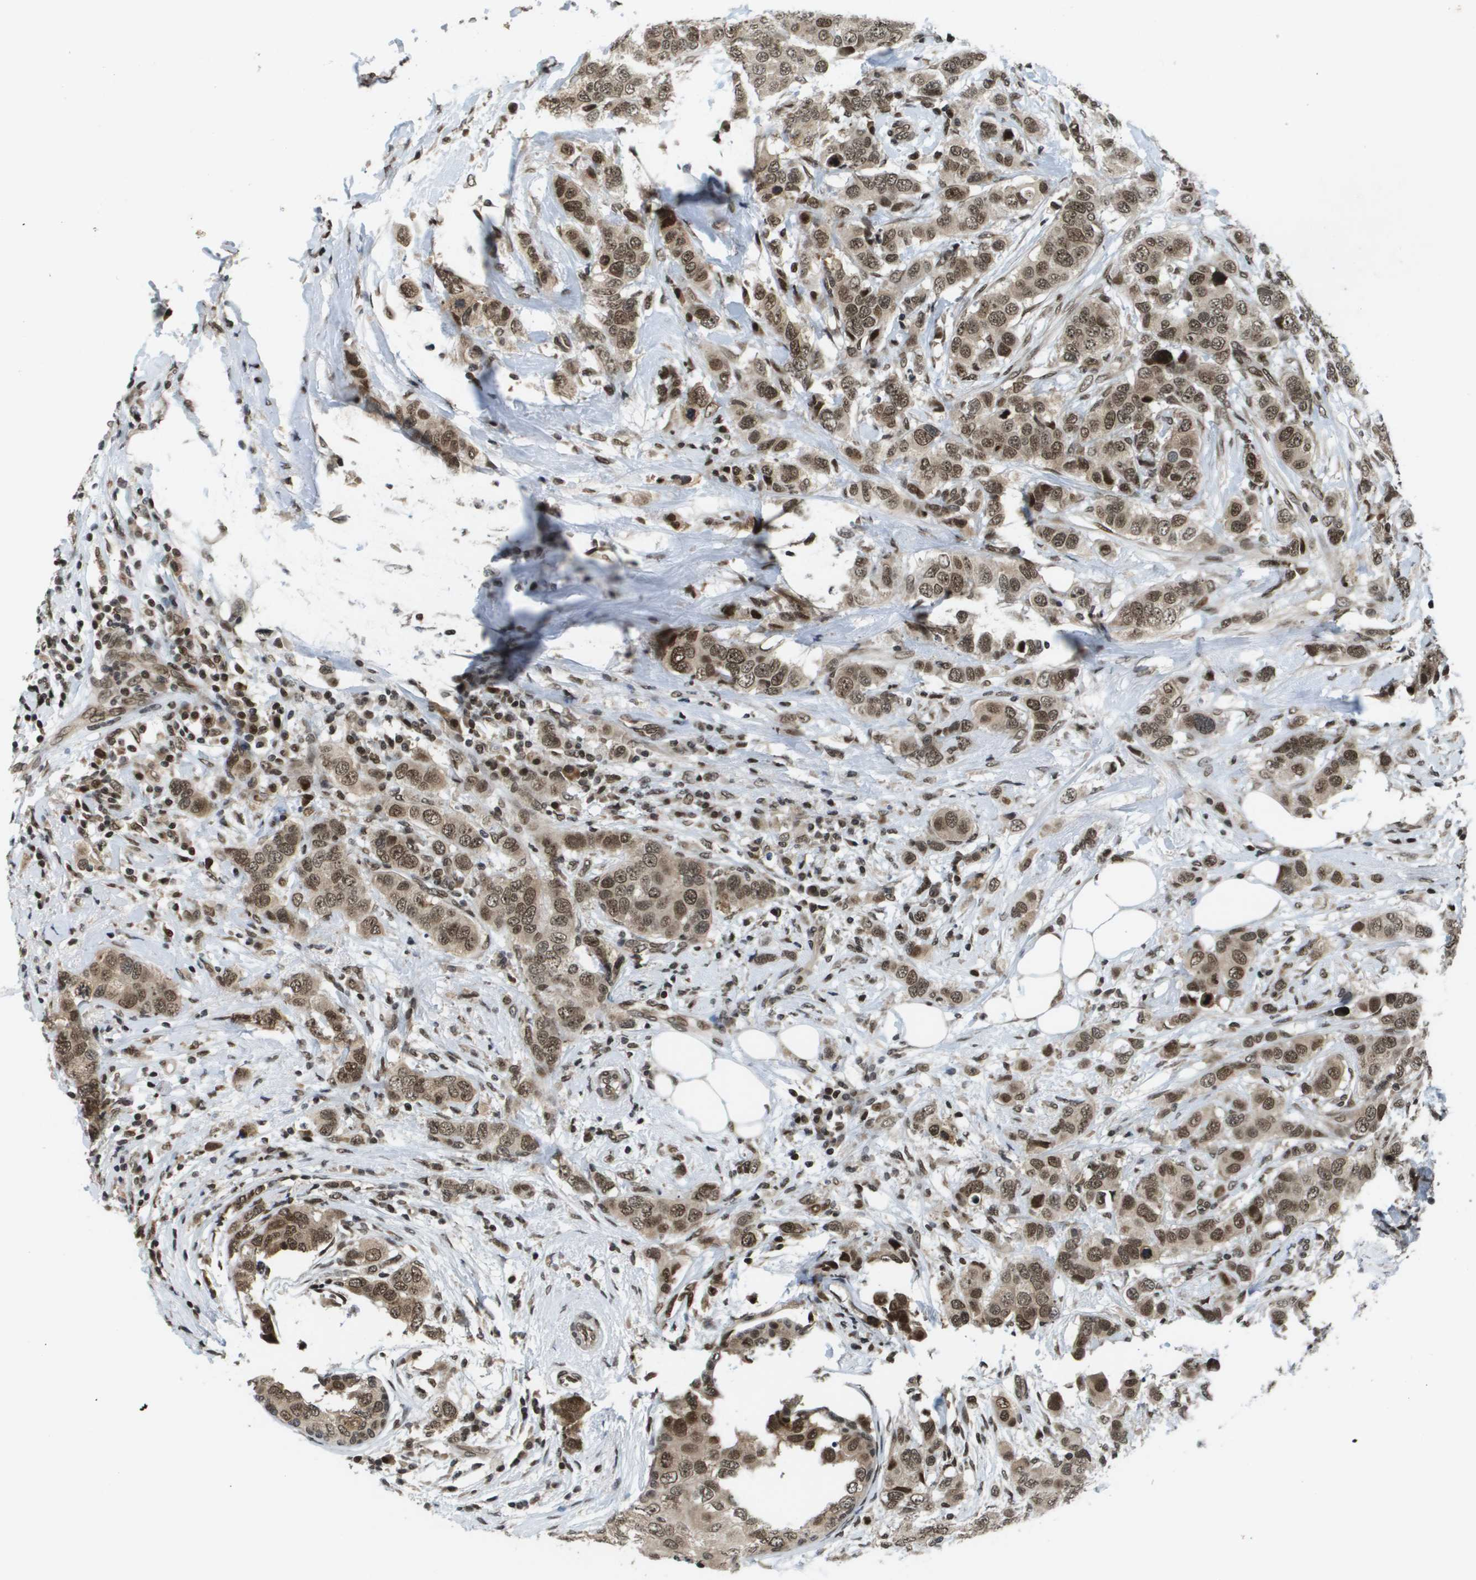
{"staining": {"intensity": "moderate", "quantity": ">75%", "location": "cytoplasmic/membranous,nuclear"}, "tissue": "breast cancer", "cell_type": "Tumor cells", "image_type": "cancer", "snomed": [{"axis": "morphology", "description": "Duct carcinoma"}, {"axis": "topography", "description": "Breast"}], "caption": "Moderate cytoplasmic/membranous and nuclear protein positivity is present in about >75% of tumor cells in intraductal carcinoma (breast).", "gene": "RECQL4", "patient": {"sex": "female", "age": 50}}